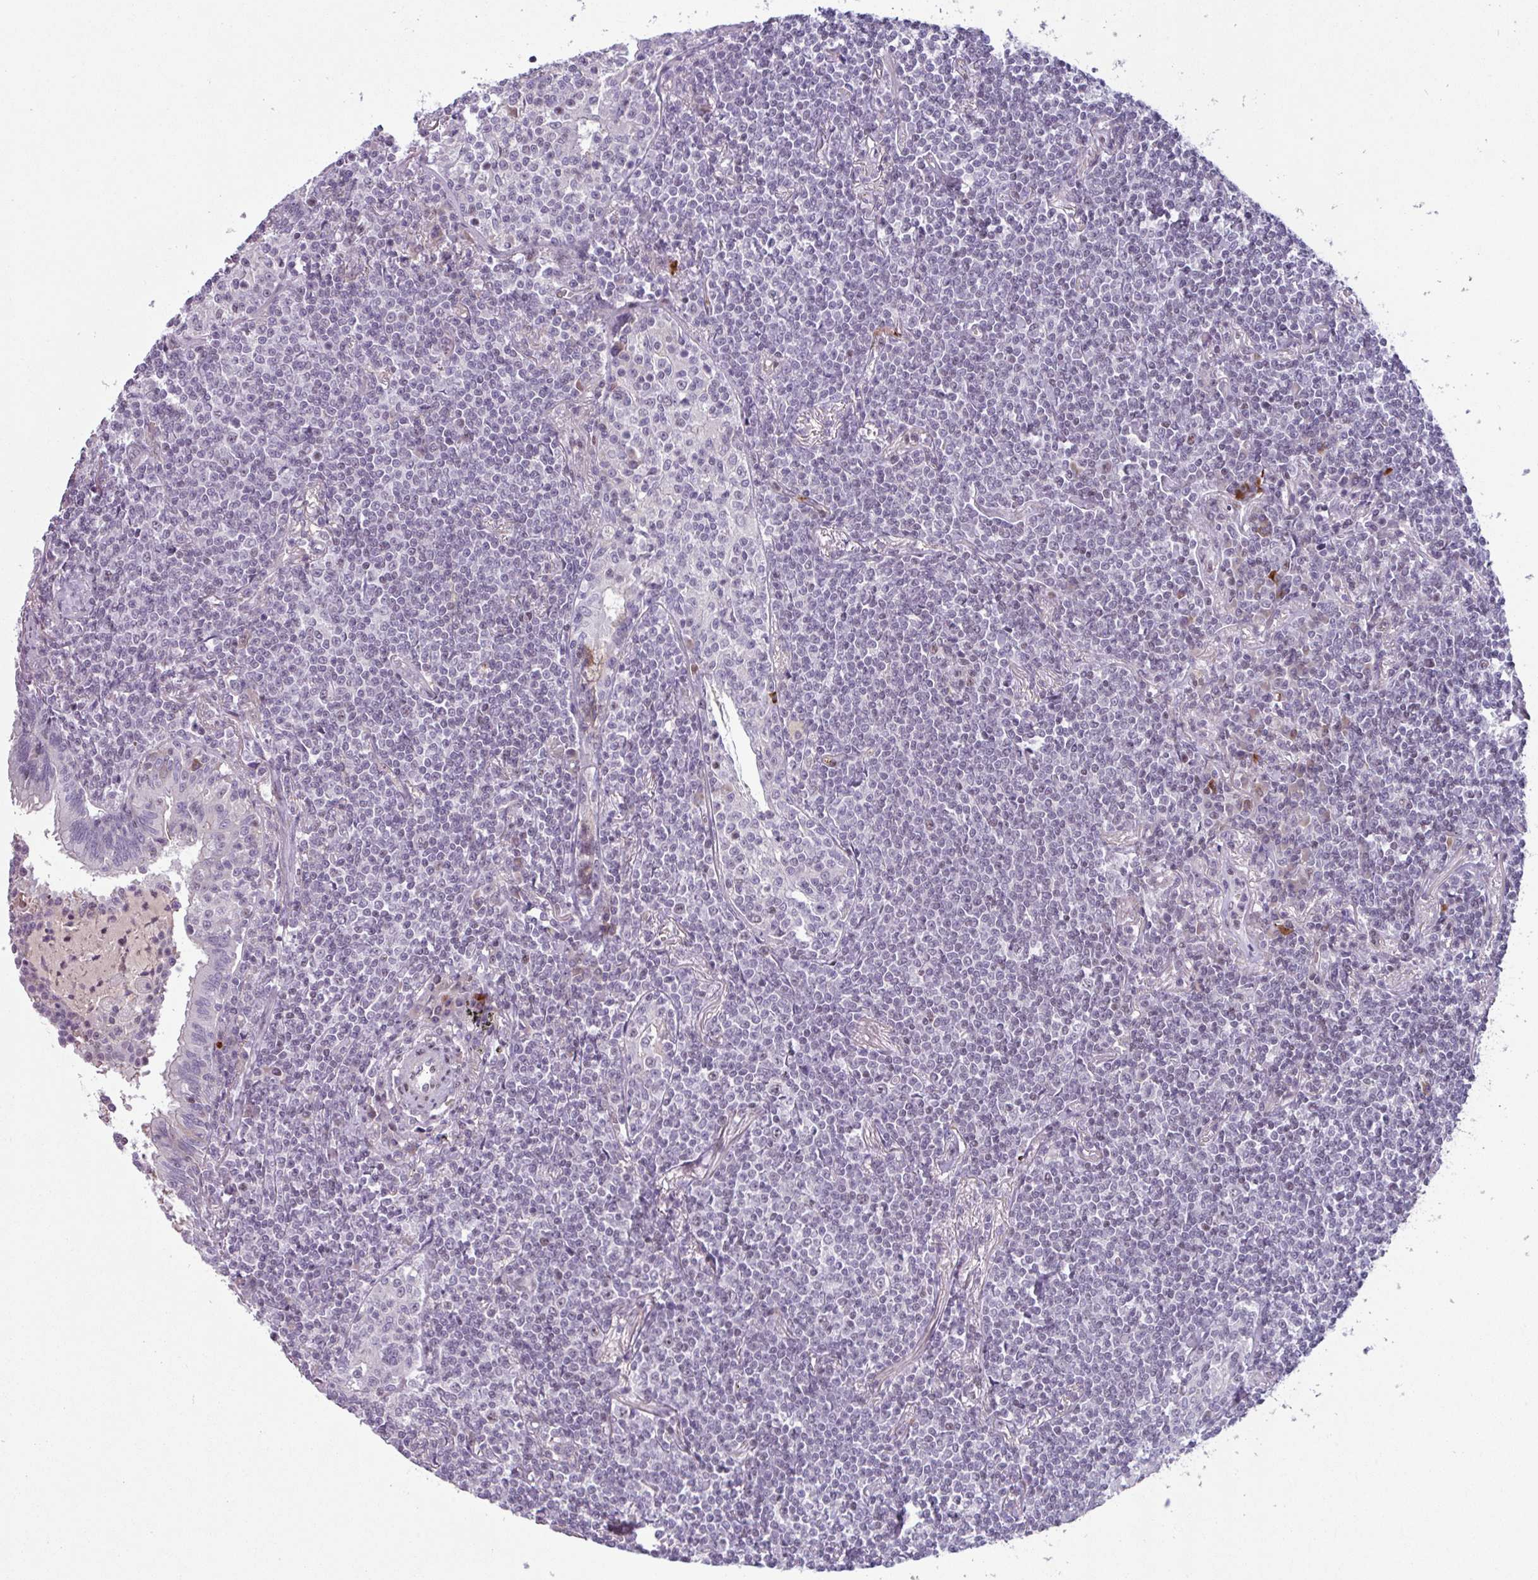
{"staining": {"intensity": "negative", "quantity": "none", "location": "none"}, "tissue": "lymphoma", "cell_type": "Tumor cells", "image_type": "cancer", "snomed": [{"axis": "morphology", "description": "Malignant lymphoma, non-Hodgkin's type, Low grade"}, {"axis": "topography", "description": "Lung"}], "caption": "This histopathology image is of lymphoma stained with IHC to label a protein in brown with the nuclei are counter-stained blue. There is no positivity in tumor cells.", "gene": "ZNF575", "patient": {"sex": "female", "age": 71}}